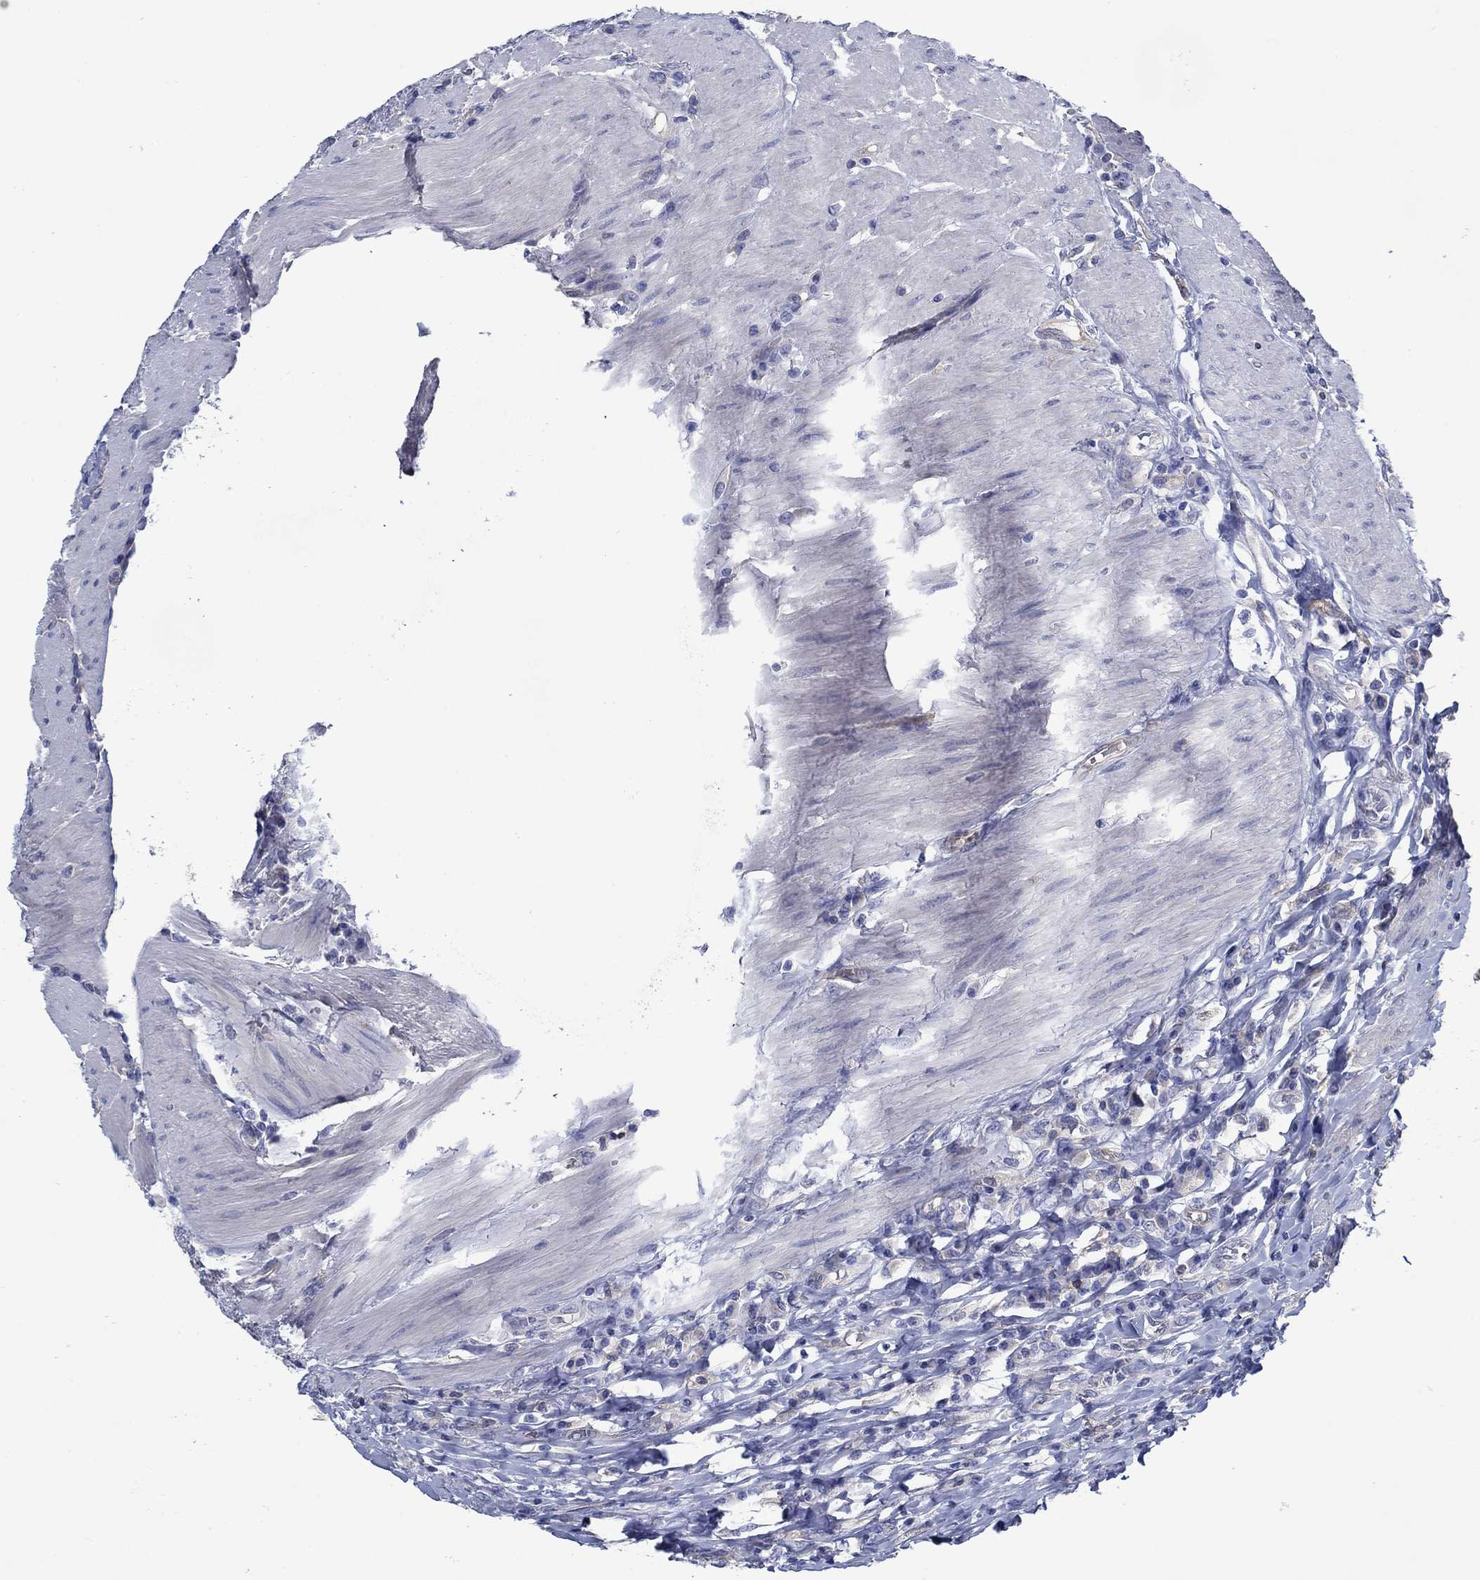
{"staining": {"intensity": "negative", "quantity": "none", "location": "none"}, "tissue": "colorectal cancer", "cell_type": "Tumor cells", "image_type": "cancer", "snomed": [{"axis": "morphology", "description": "Adenocarcinoma, NOS"}, {"axis": "topography", "description": "Colon"}], "caption": "Tumor cells show no significant protein expression in colorectal cancer.", "gene": "TRIM16", "patient": {"sex": "female", "age": 86}}